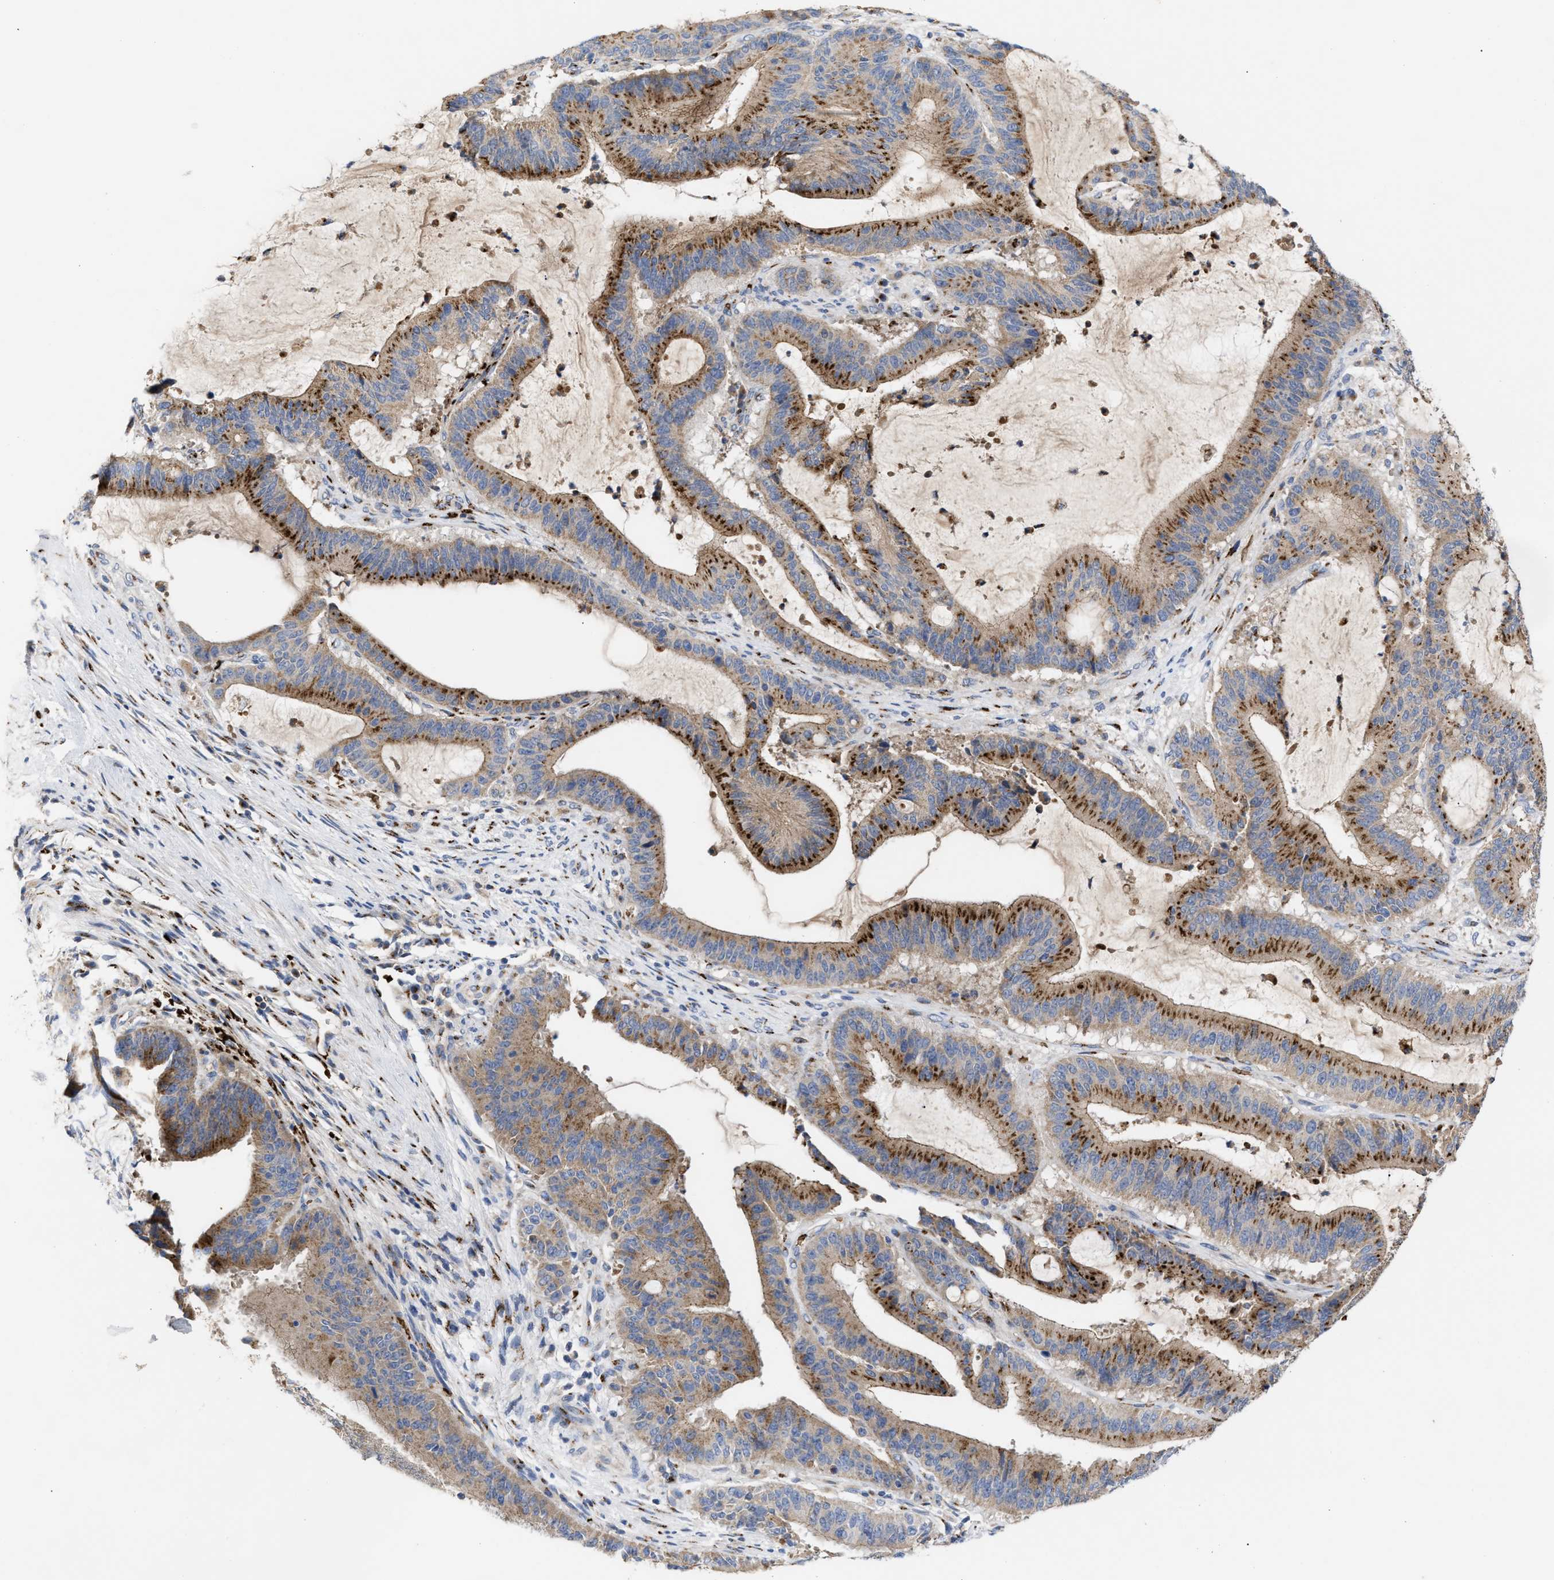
{"staining": {"intensity": "strong", "quantity": ">75%", "location": "cytoplasmic/membranous"}, "tissue": "liver cancer", "cell_type": "Tumor cells", "image_type": "cancer", "snomed": [{"axis": "morphology", "description": "Normal tissue, NOS"}, {"axis": "morphology", "description": "Cholangiocarcinoma"}, {"axis": "topography", "description": "Liver"}, {"axis": "topography", "description": "Peripheral nerve tissue"}], "caption": "The photomicrograph reveals immunohistochemical staining of cholangiocarcinoma (liver). There is strong cytoplasmic/membranous expression is present in about >75% of tumor cells.", "gene": "CCL2", "patient": {"sex": "female", "age": 73}}